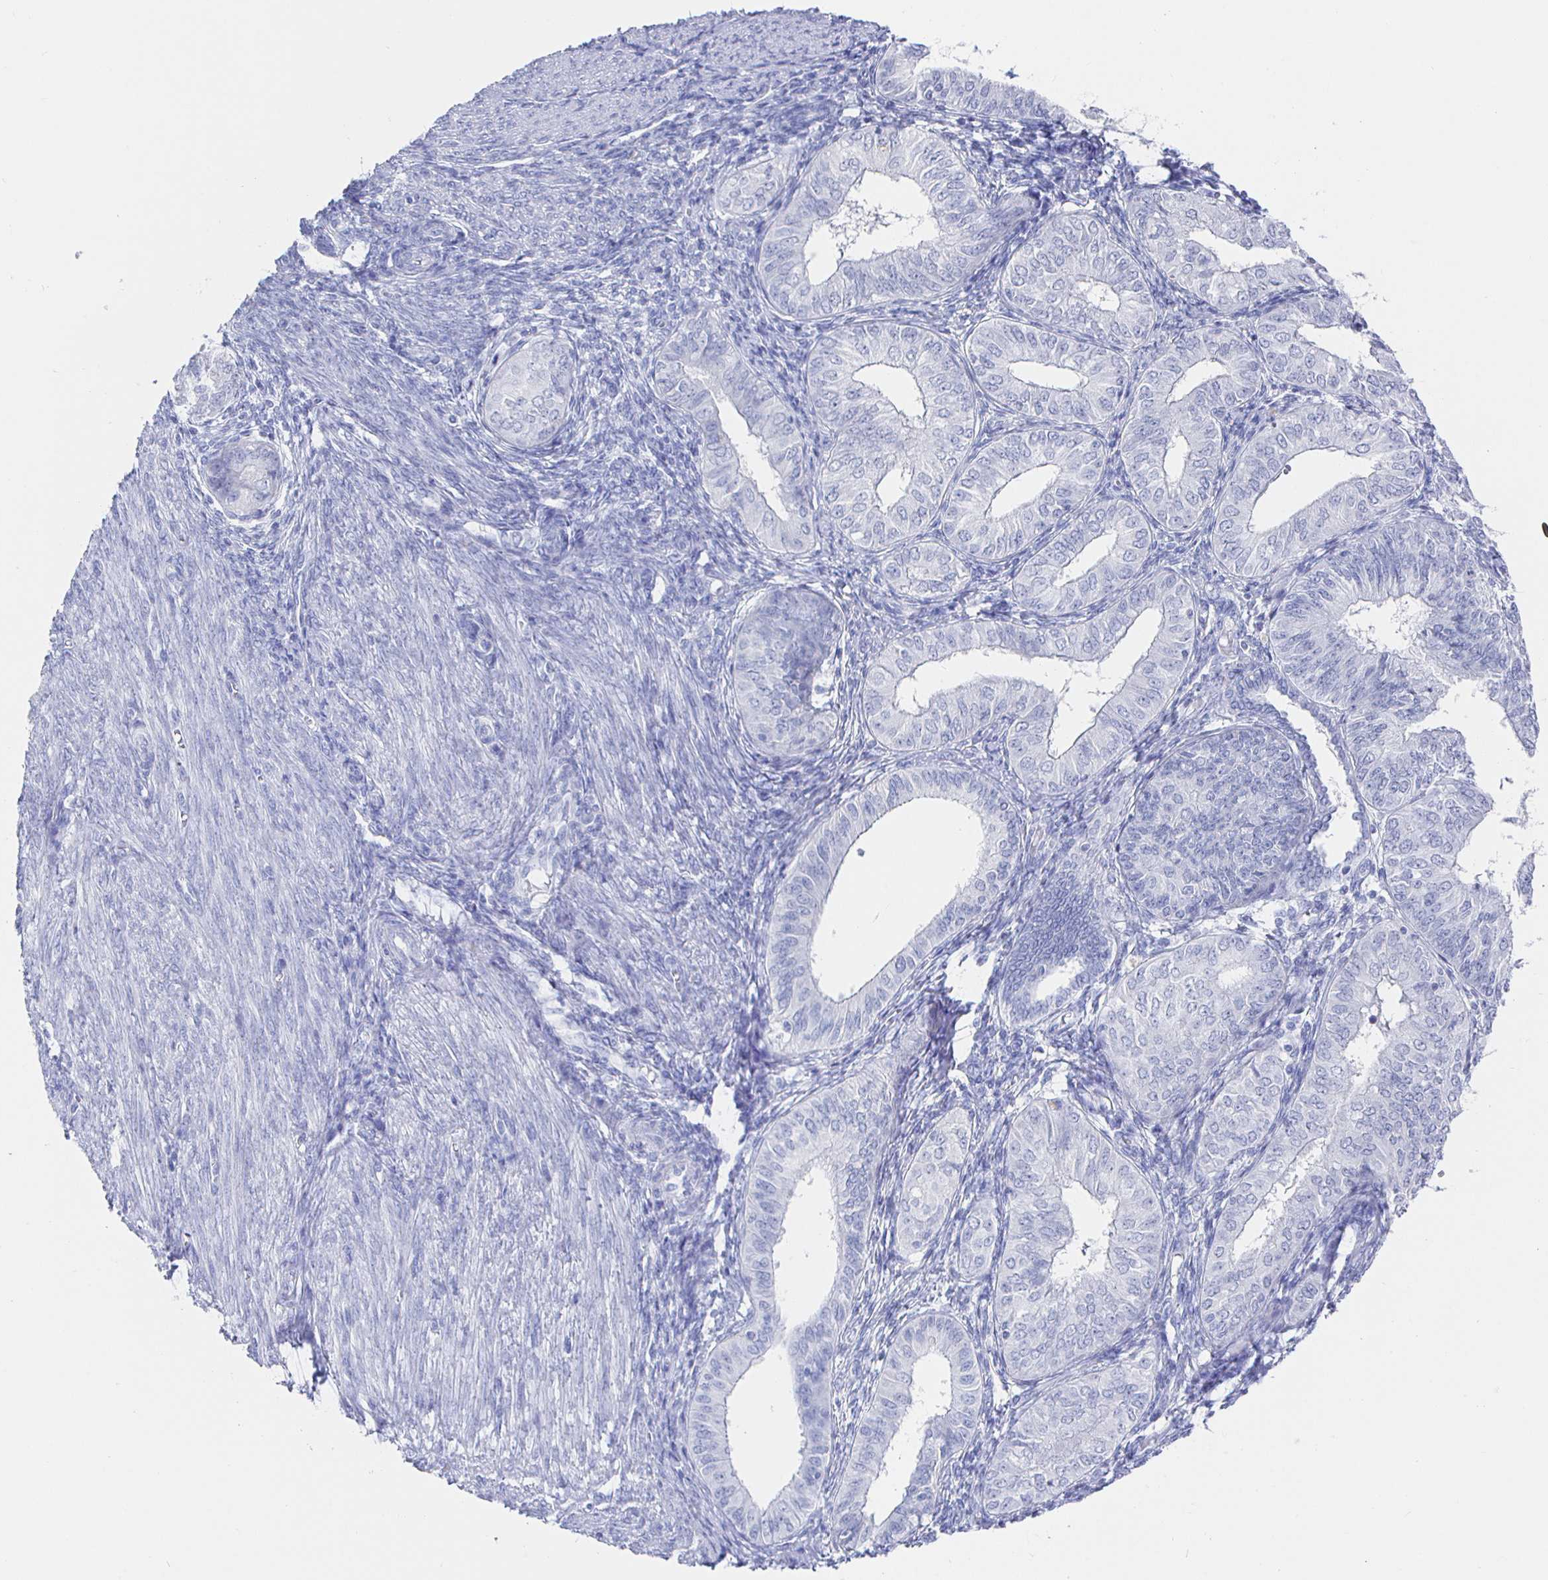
{"staining": {"intensity": "negative", "quantity": "none", "location": "none"}, "tissue": "endometrial cancer", "cell_type": "Tumor cells", "image_type": "cancer", "snomed": [{"axis": "morphology", "description": "Adenocarcinoma, NOS"}, {"axis": "topography", "description": "Endometrium"}], "caption": "An immunohistochemistry (IHC) histopathology image of adenocarcinoma (endometrial) is shown. There is no staining in tumor cells of adenocarcinoma (endometrial). (Brightfield microscopy of DAB immunohistochemistry at high magnification).", "gene": "CLCA1", "patient": {"sex": "female", "age": 58}}